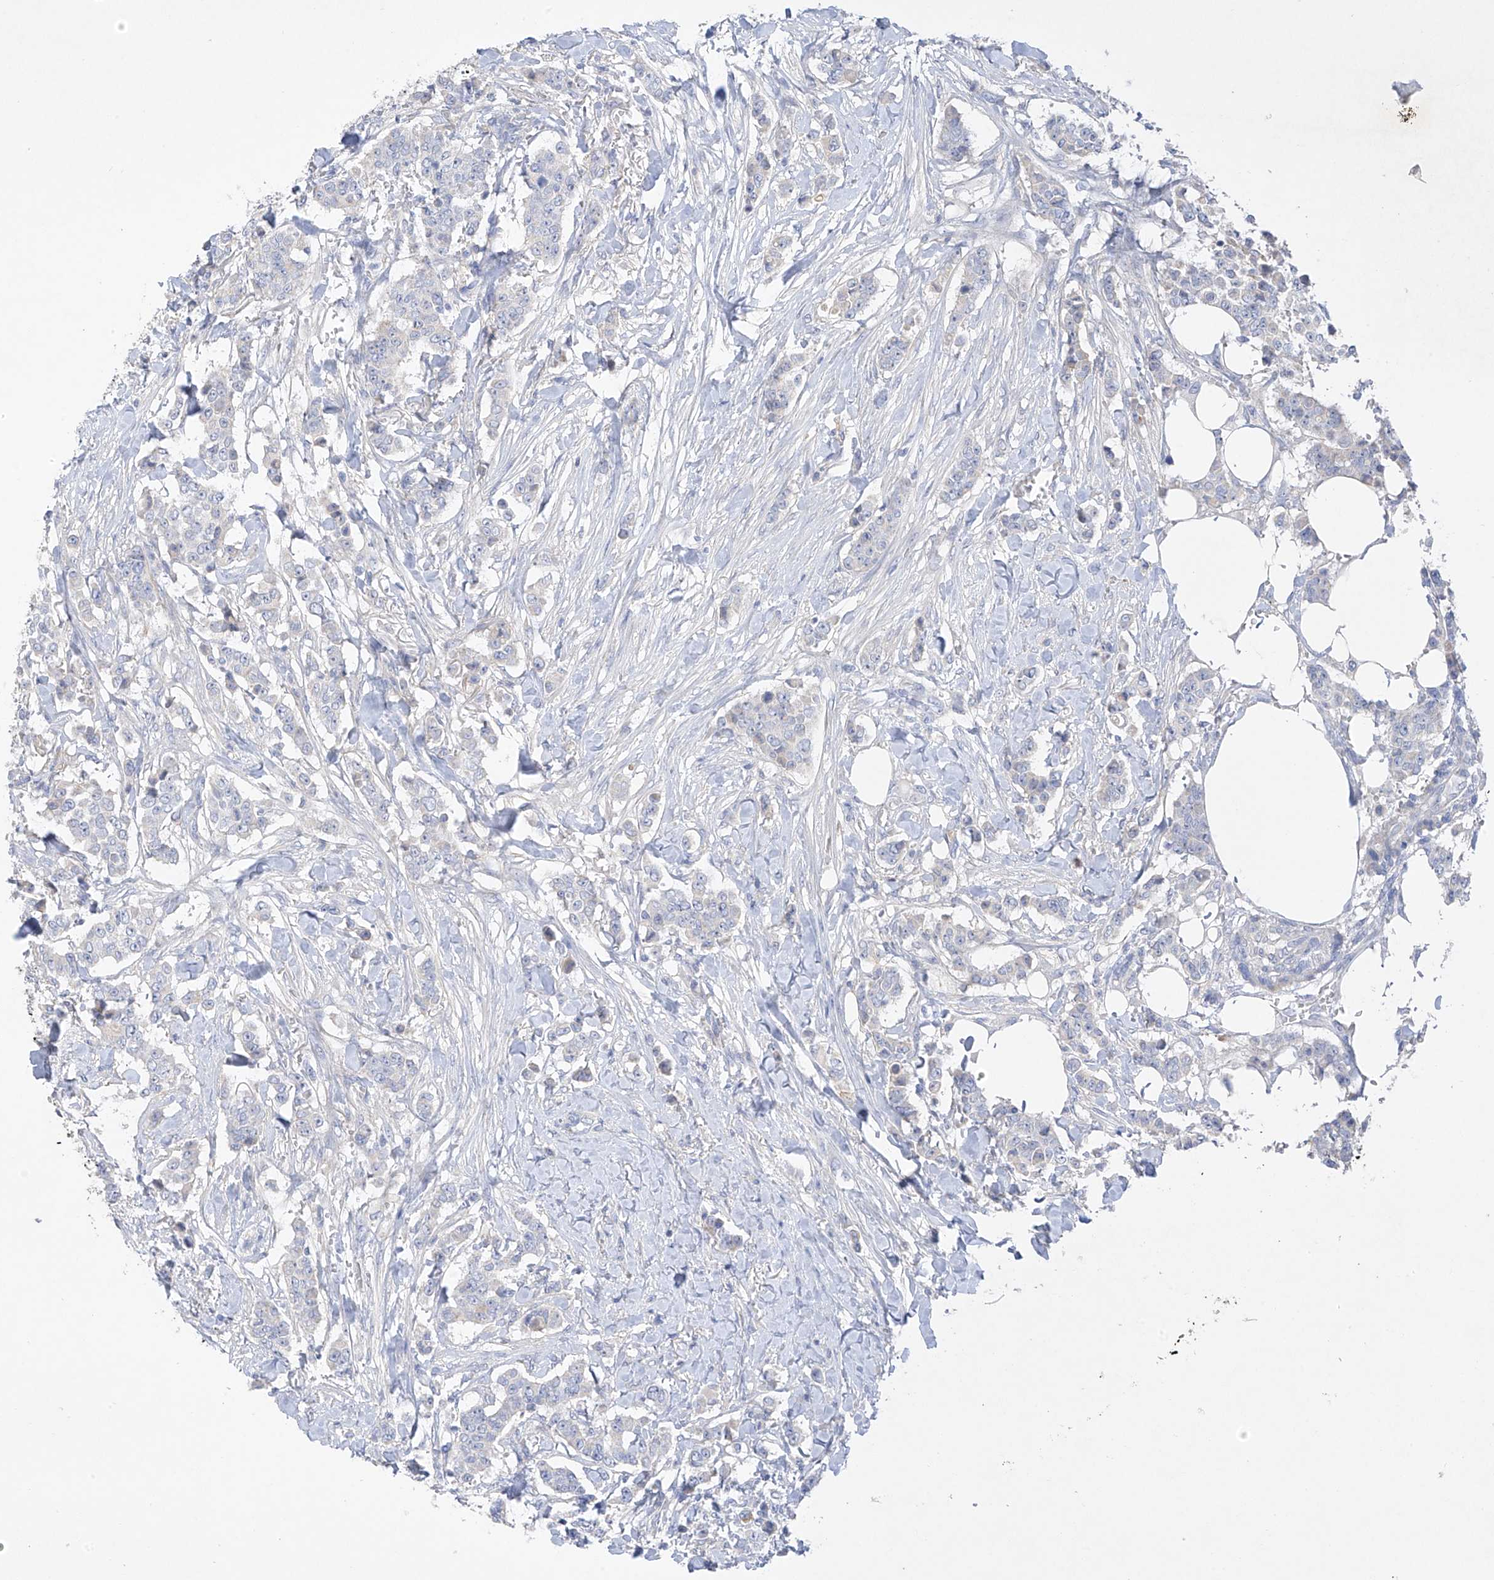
{"staining": {"intensity": "negative", "quantity": "none", "location": "none"}, "tissue": "breast cancer", "cell_type": "Tumor cells", "image_type": "cancer", "snomed": [{"axis": "morphology", "description": "Duct carcinoma"}, {"axis": "topography", "description": "Breast"}], "caption": "IHC photomicrograph of neoplastic tissue: breast invasive ductal carcinoma stained with DAB displays no significant protein positivity in tumor cells.", "gene": "PRSS12", "patient": {"sex": "female", "age": 40}}